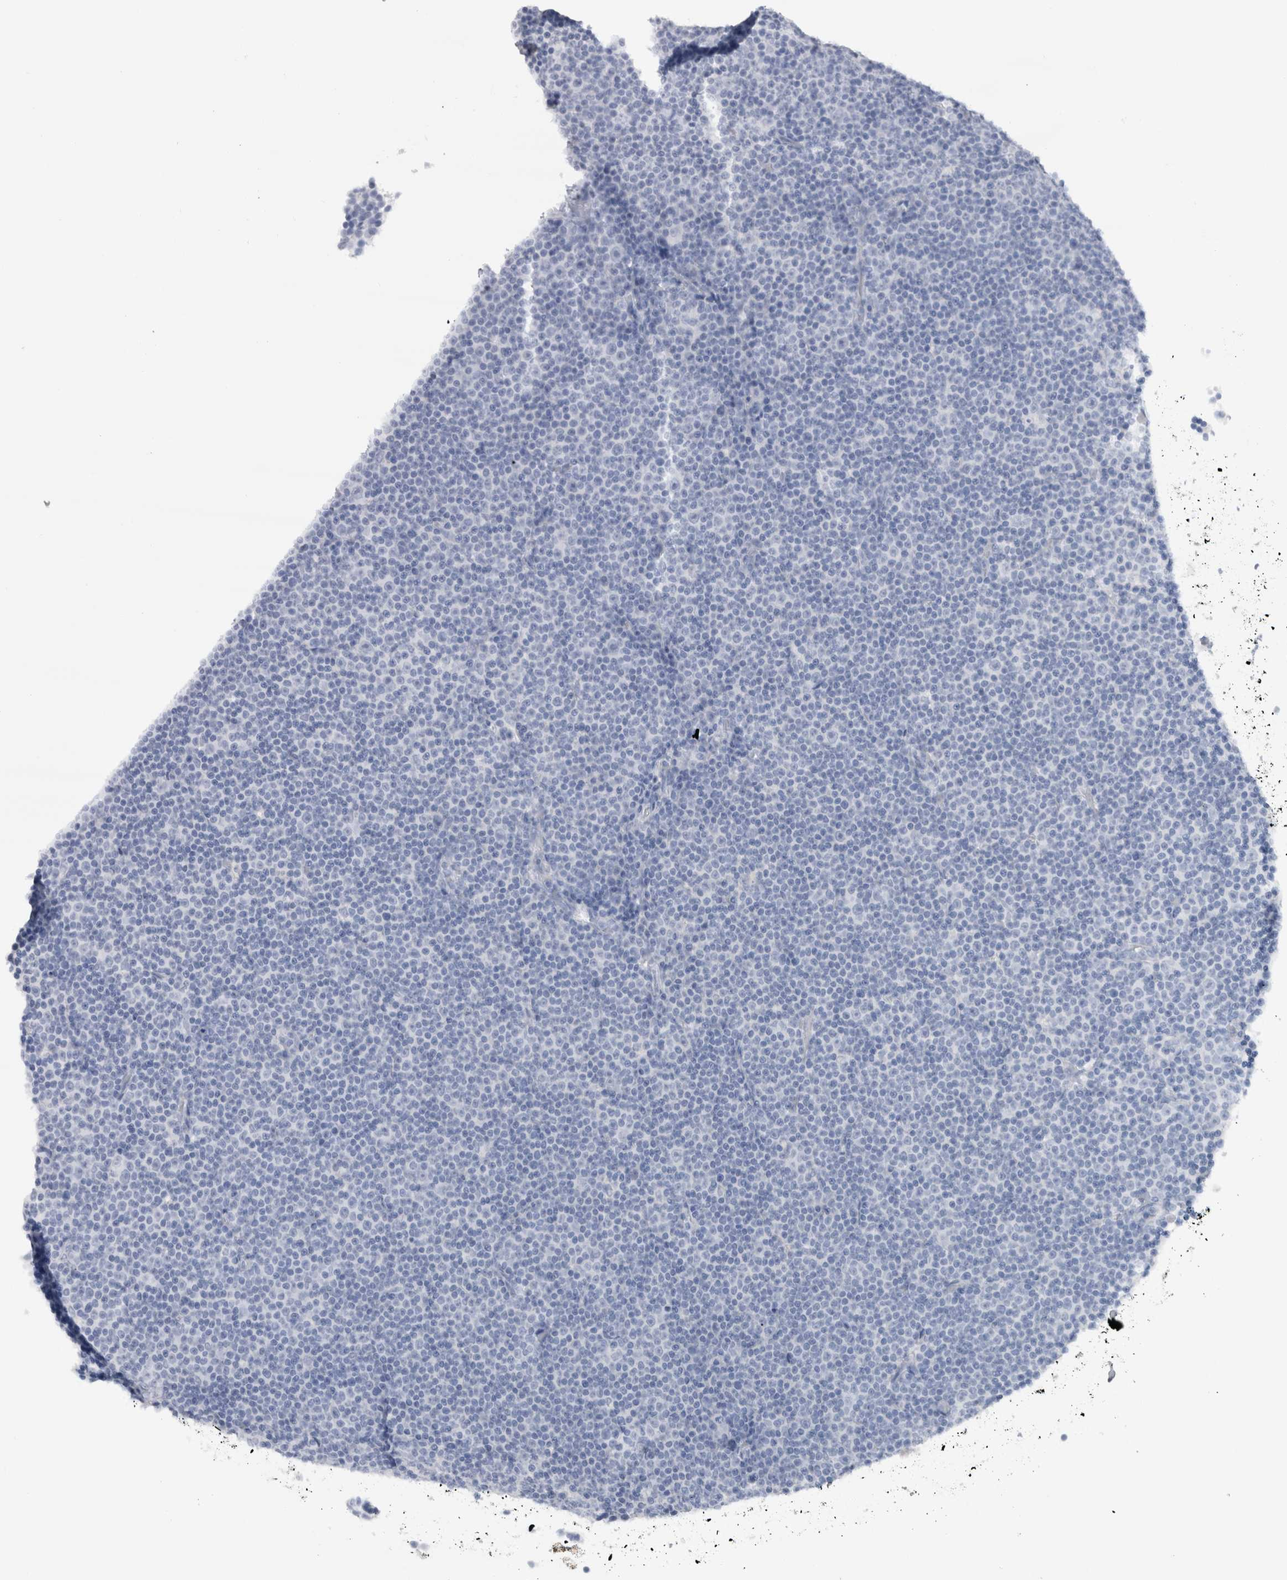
{"staining": {"intensity": "negative", "quantity": "none", "location": "none"}, "tissue": "lymphoma", "cell_type": "Tumor cells", "image_type": "cancer", "snomed": [{"axis": "morphology", "description": "Malignant lymphoma, non-Hodgkin's type, Low grade"}, {"axis": "topography", "description": "Lymph node"}], "caption": "Immunohistochemistry of malignant lymphoma, non-Hodgkin's type (low-grade) shows no expression in tumor cells.", "gene": "CDH17", "patient": {"sex": "female", "age": 67}}